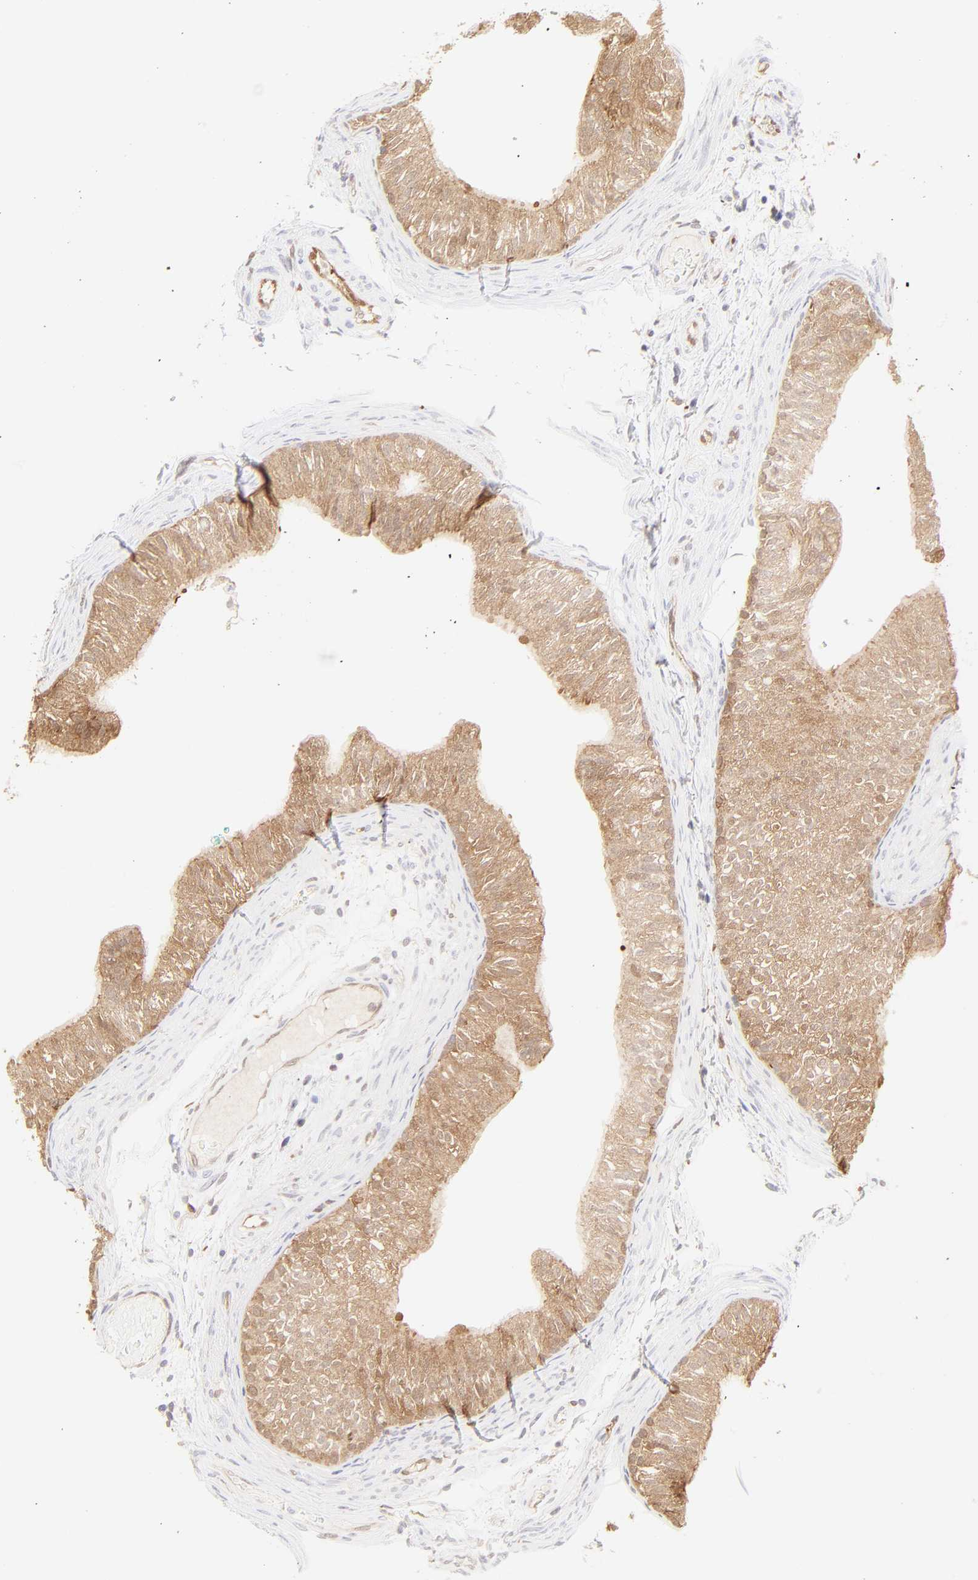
{"staining": {"intensity": "strong", "quantity": "25%-75%", "location": "cytoplasmic/membranous"}, "tissue": "epididymis", "cell_type": "Glandular cells", "image_type": "normal", "snomed": [{"axis": "morphology", "description": "Normal tissue, NOS"}, {"axis": "topography", "description": "Testis"}, {"axis": "topography", "description": "Epididymis"}], "caption": "The micrograph displays staining of benign epididymis, revealing strong cytoplasmic/membranous protein positivity (brown color) within glandular cells.", "gene": "HYAL1", "patient": {"sex": "male", "age": 36}}